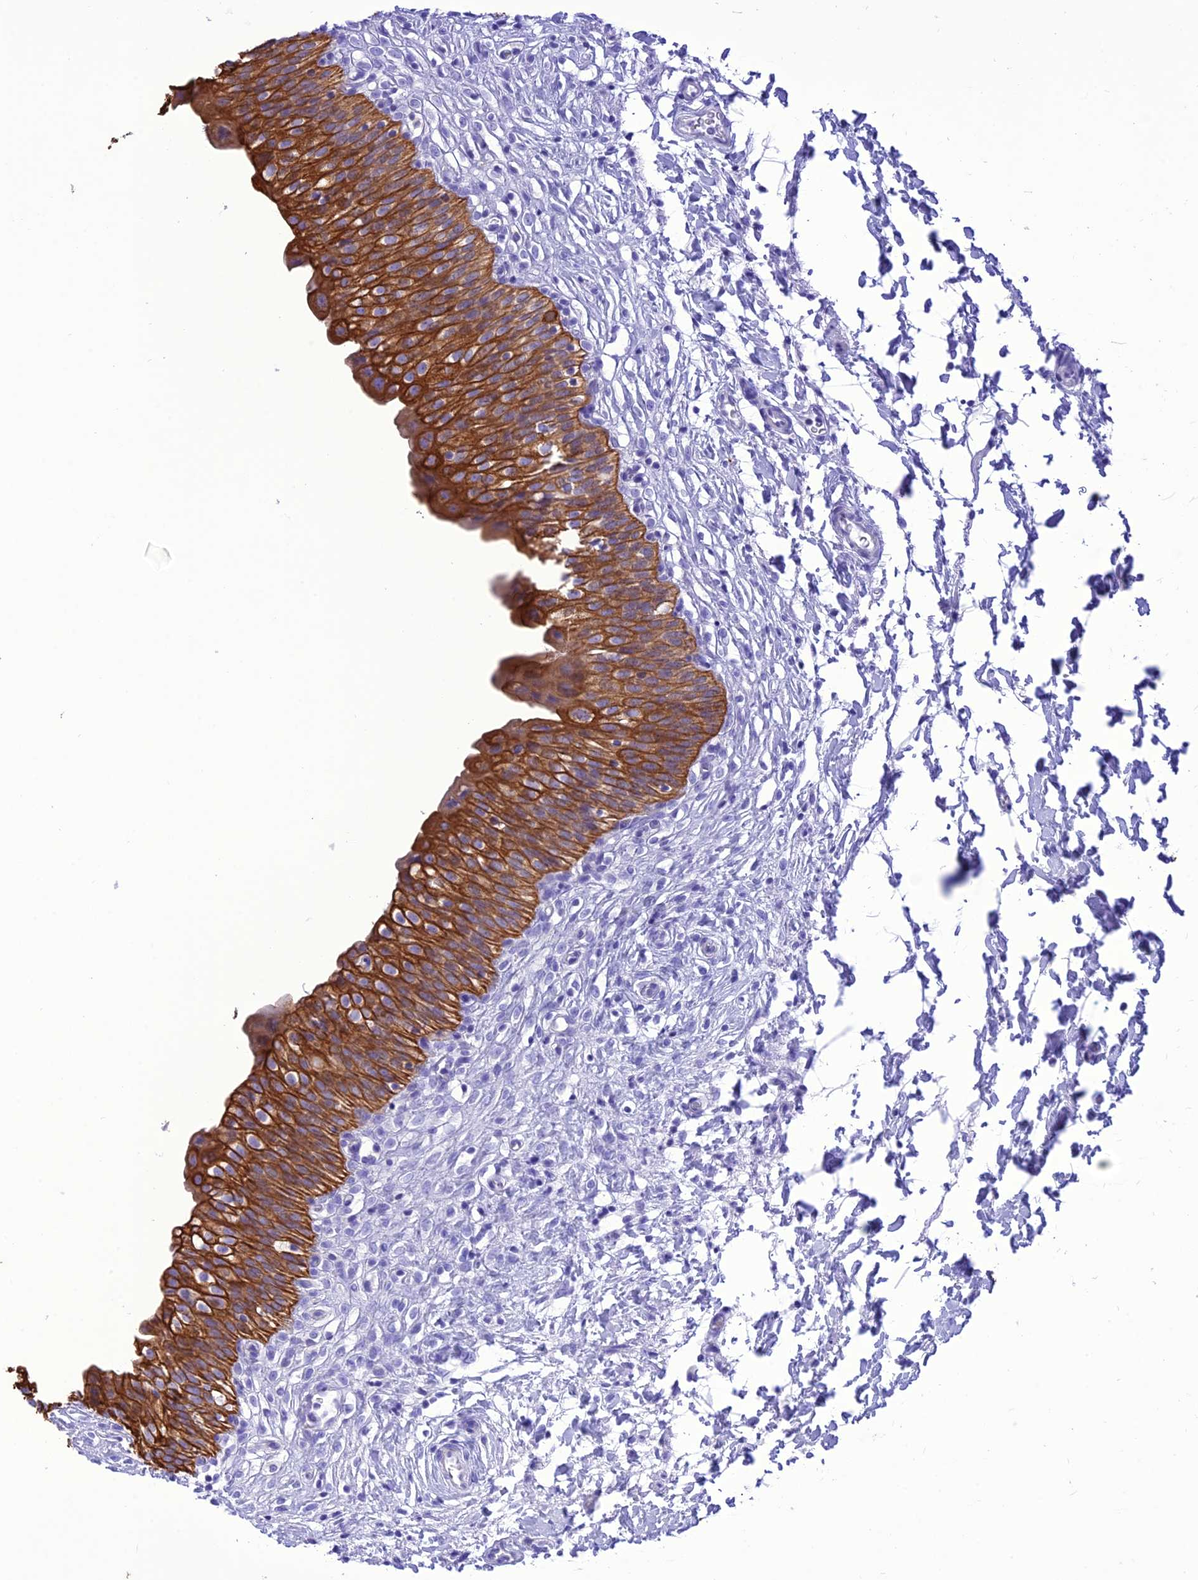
{"staining": {"intensity": "strong", "quantity": ">75%", "location": "cytoplasmic/membranous"}, "tissue": "urinary bladder", "cell_type": "Urothelial cells", "image_type": "normal", "snomed": [{"axis": "morphology", "description": "Normal tissue, NOS"}, {"axis": "topography", "description": "Urinary bladder"}], "caption": "Urothelial cells display high levels of strong cytoplasmic/membranous positivity in about >75% of cells in benign urinary bladder. Nuclei are stained in blue.", "gene": "VPS52", "patient": {"sex": "male", "age": 55}}